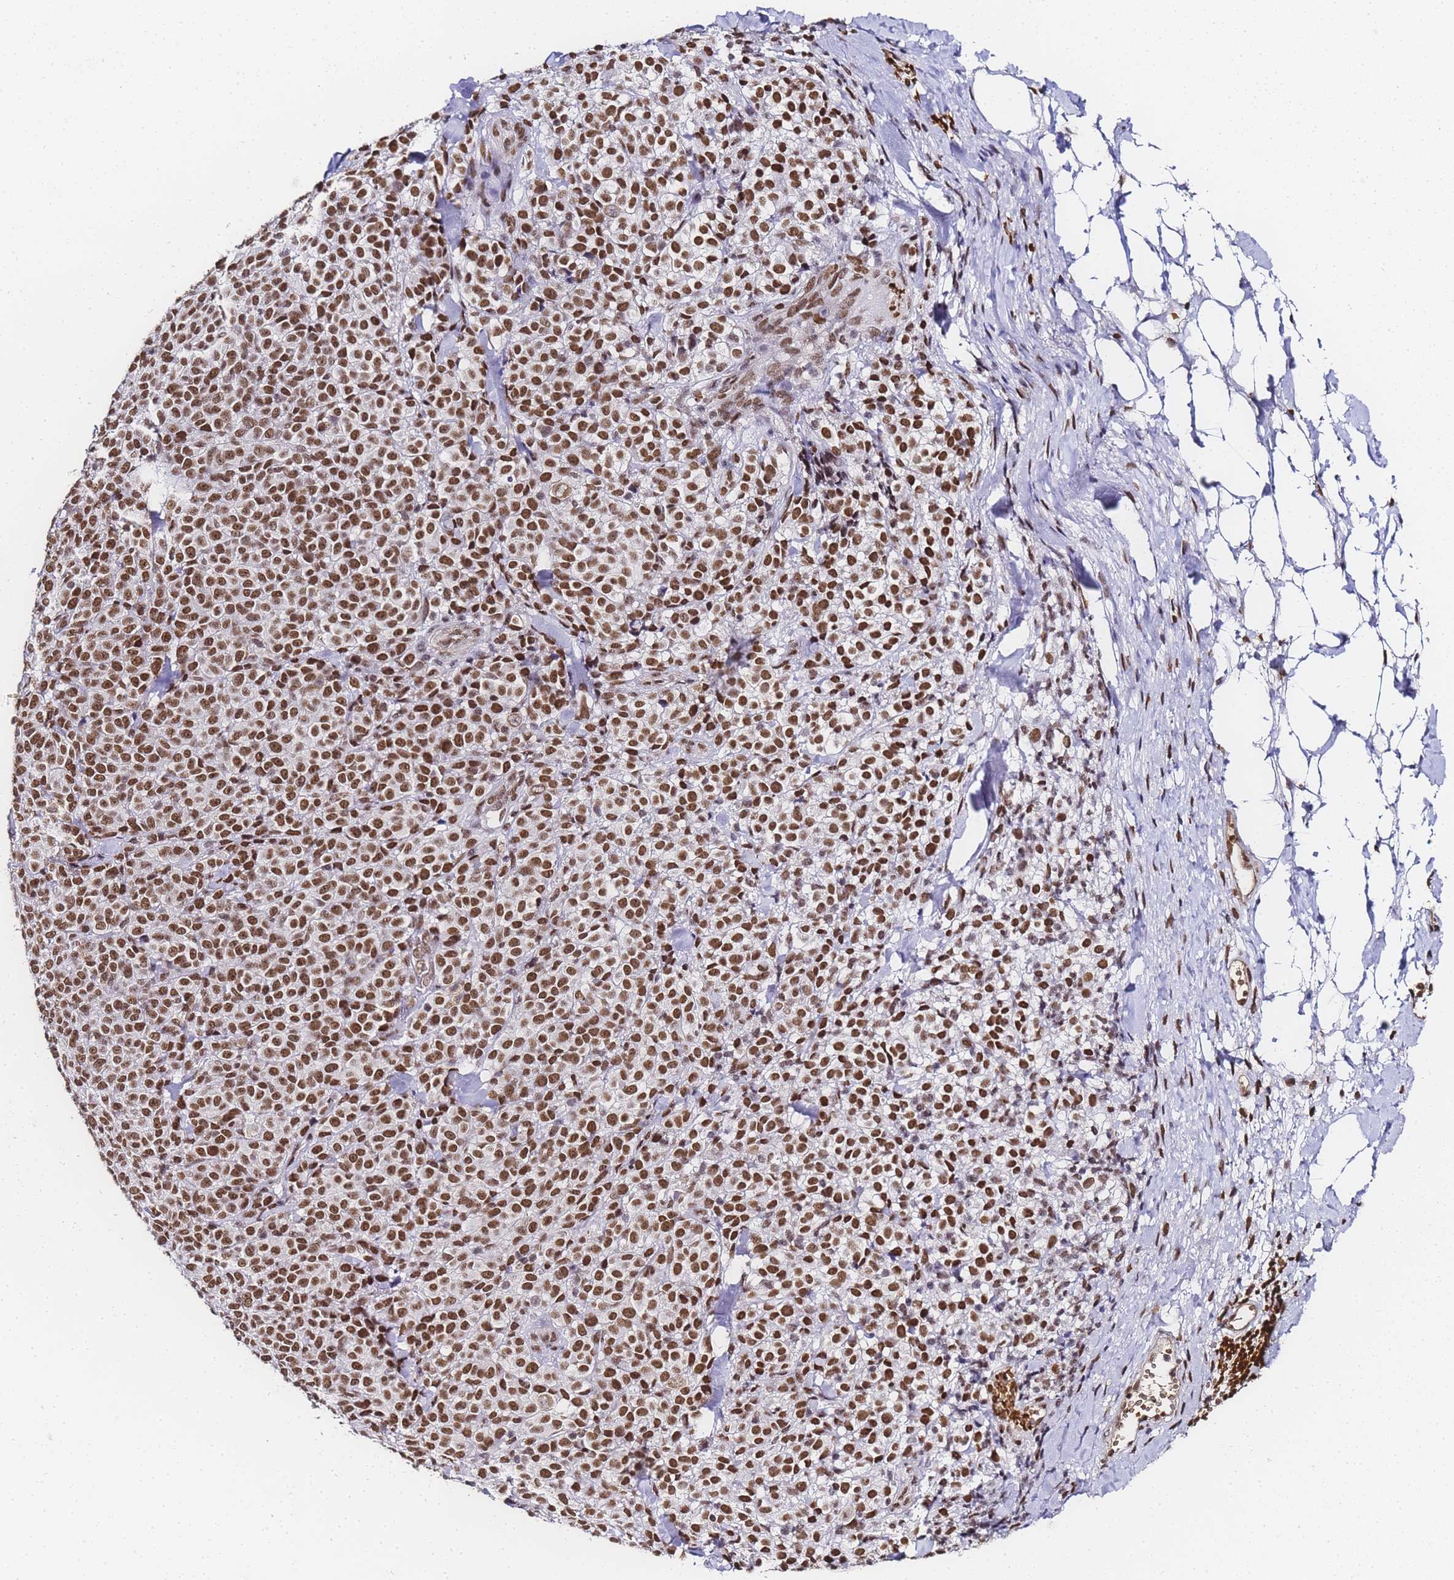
{"staining": {"intensity": "moderate", "quantity": ">75%", "location": "nuclear"}, "tissue": "melanoma", "cell_type": "Tumor cells", "image_type": "cancer", "snomed": [{"axis": "morphology", "description": "Normal tissue, NOS"}, {"axis": "morphology", "description": "Malignant melanoma, NOS"}, {"axis": "topography", "description": "Skin"}], "caption": "Protein expression by immunohistochemistry (IHC) exhibits moderate nuclear staining in approximately >75% of tumor cells in melanoma.", "gene": "POLR1A", "patient": {"sex": "female", "age": 34}}